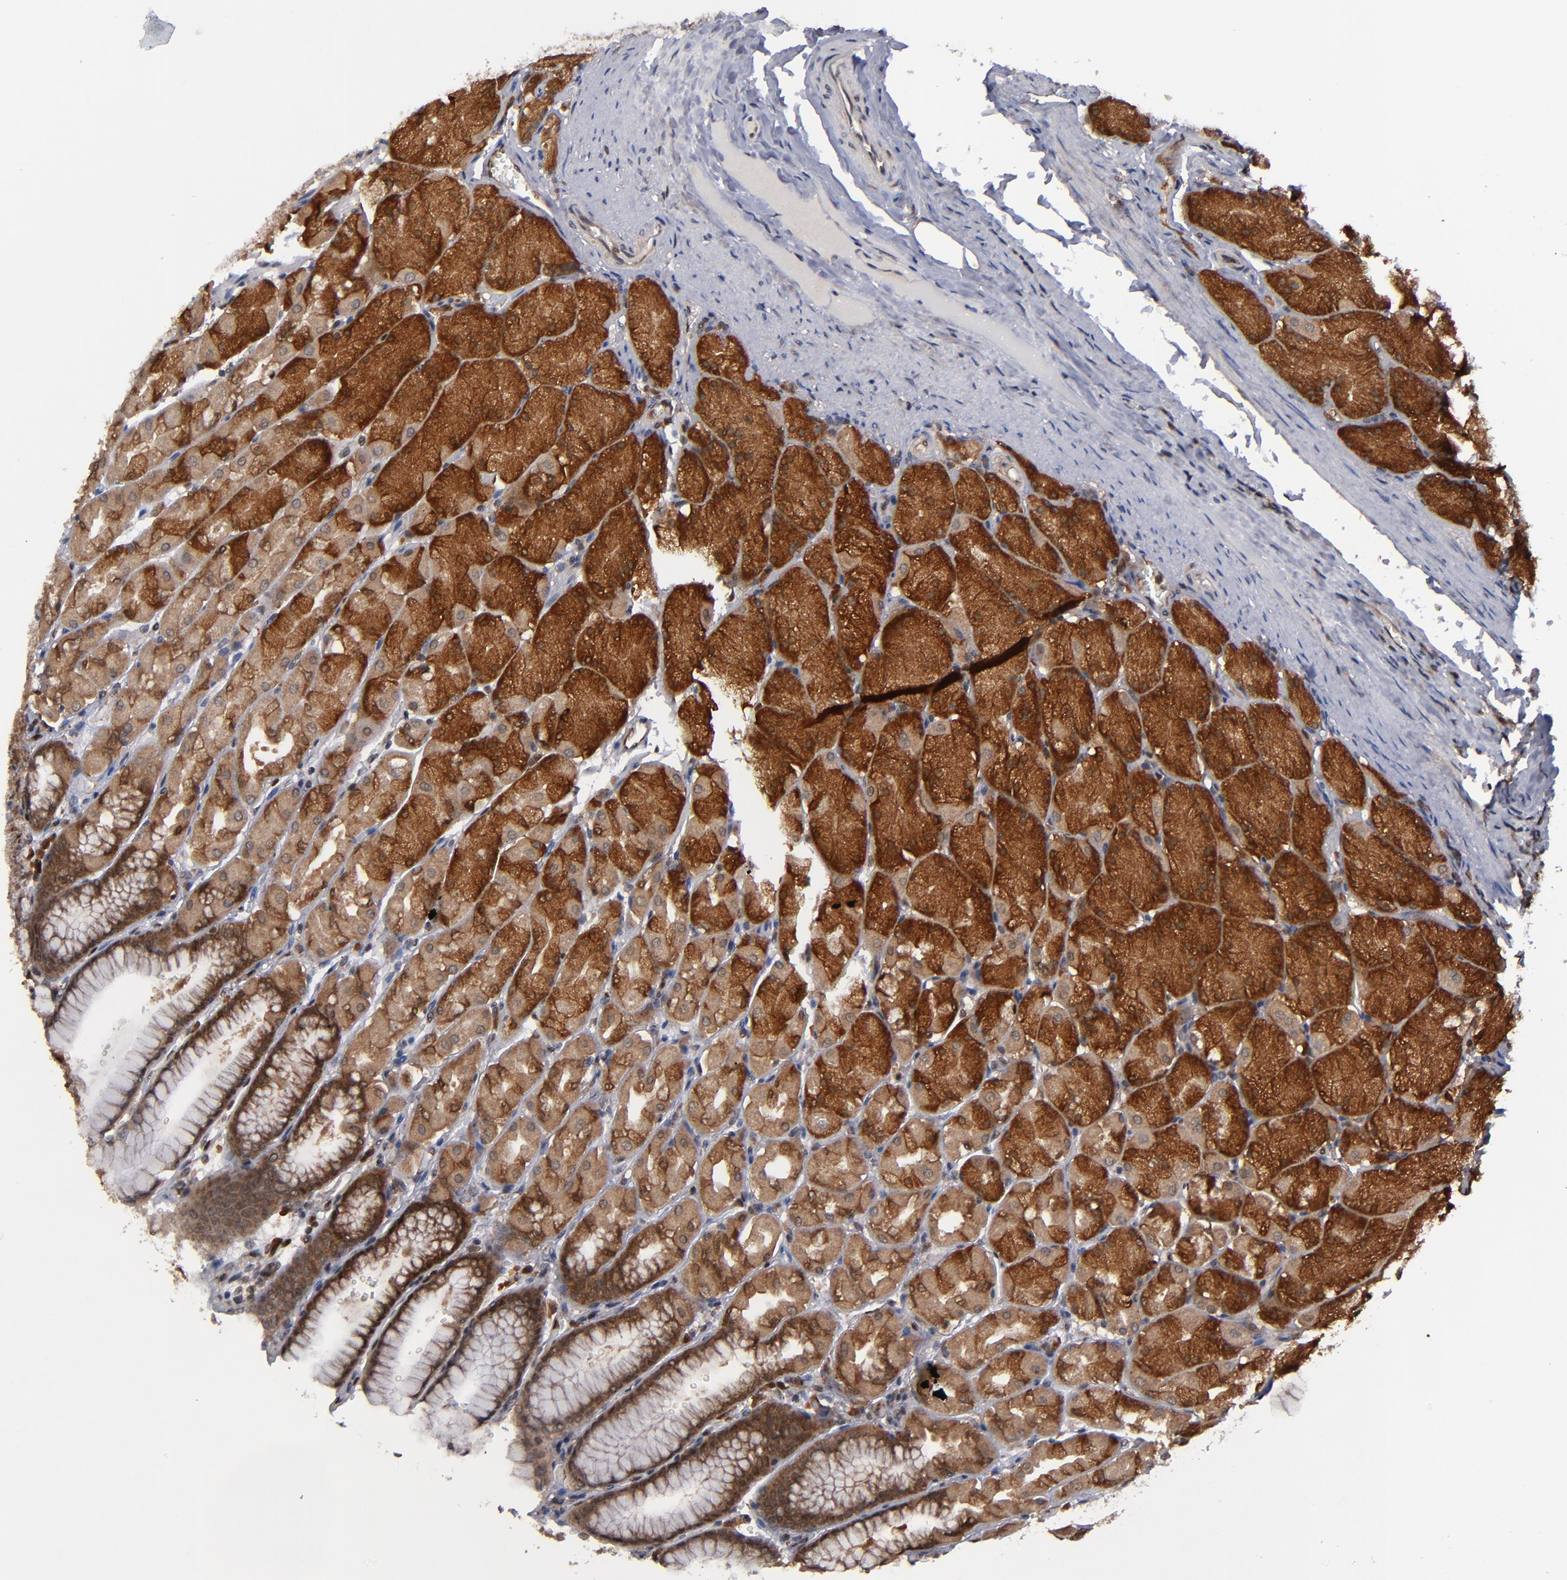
{"staining": {"intensity": "strong", "quantity": ">75%", "location": "cytoplasmic/membranous"}, "tissue": "stomach", "cell_type": "Glandular cells", "image_type": "normal", "snomed": [{"axis": "morphology", "description": "Normal tissue, NOS"}, {"axis": "topography", "description": "Stomach, upper"}], "caption": "Glandular cells exhibit strong cytoplasmic/membranous expression in approximately >75% of cells in benign stomach.", "gene": "ALG13", "patient": {"sex": "female", "age": 56}}